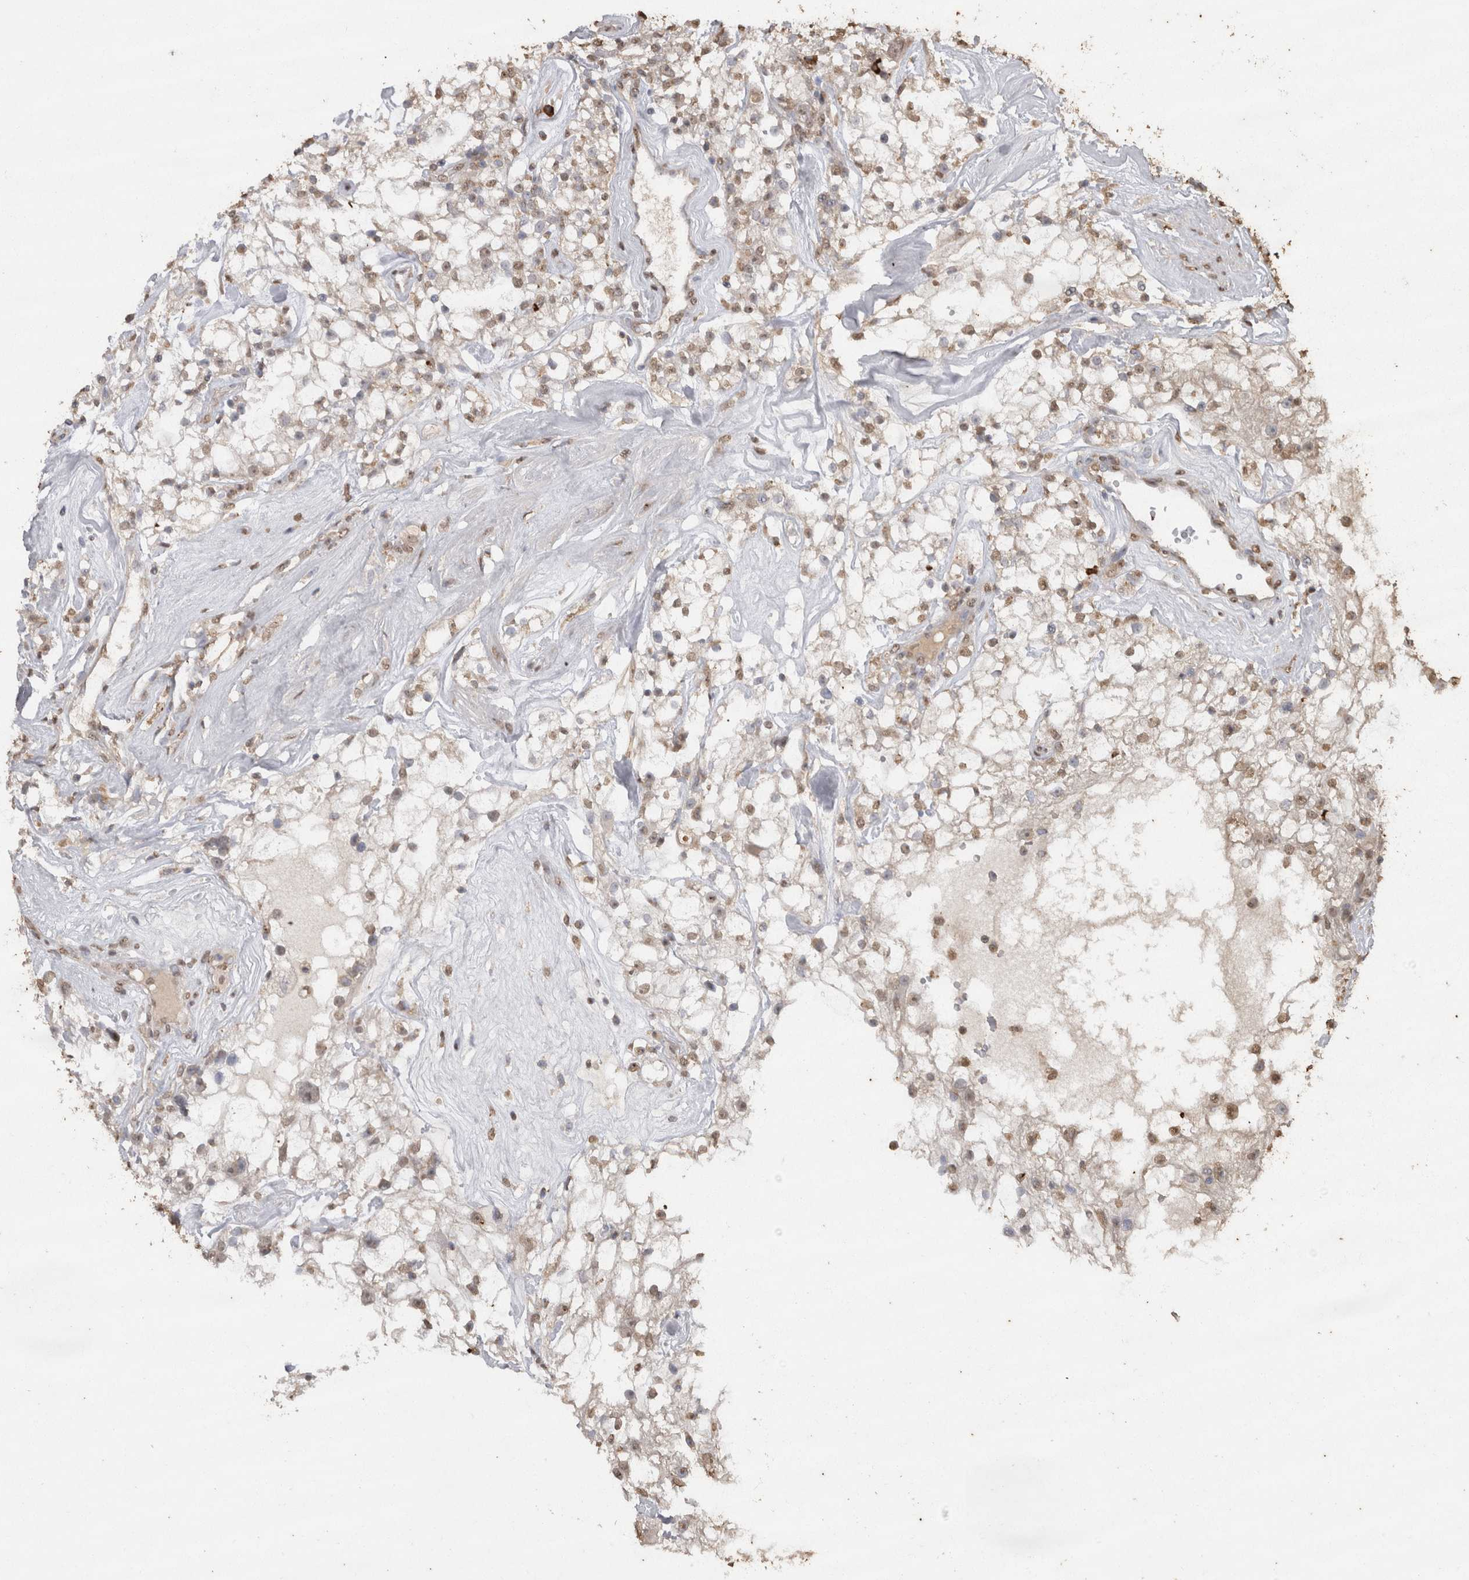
{"staining": {"intensity": "weak", "quantity": "25%-75%", "location": "nuclear"}, "tissue": "renal cancer", "cell_type": "Tumor cells", "image_type": "cancer", "snomed": [{"axis": "morphology", "description": "Adenocarcinoma, NOS"}, {"axis": "topography", "description": "Kidney"}], "caption": "DAB (3,3'-diaminobenzidine) immunohistochemical staining of renal adenocarcinoma displays weak nuclear protein expression in about 25%-75% of tumor cells.", "gene": "CRELD2", "patient": {"sex": "female", "age": 60}}